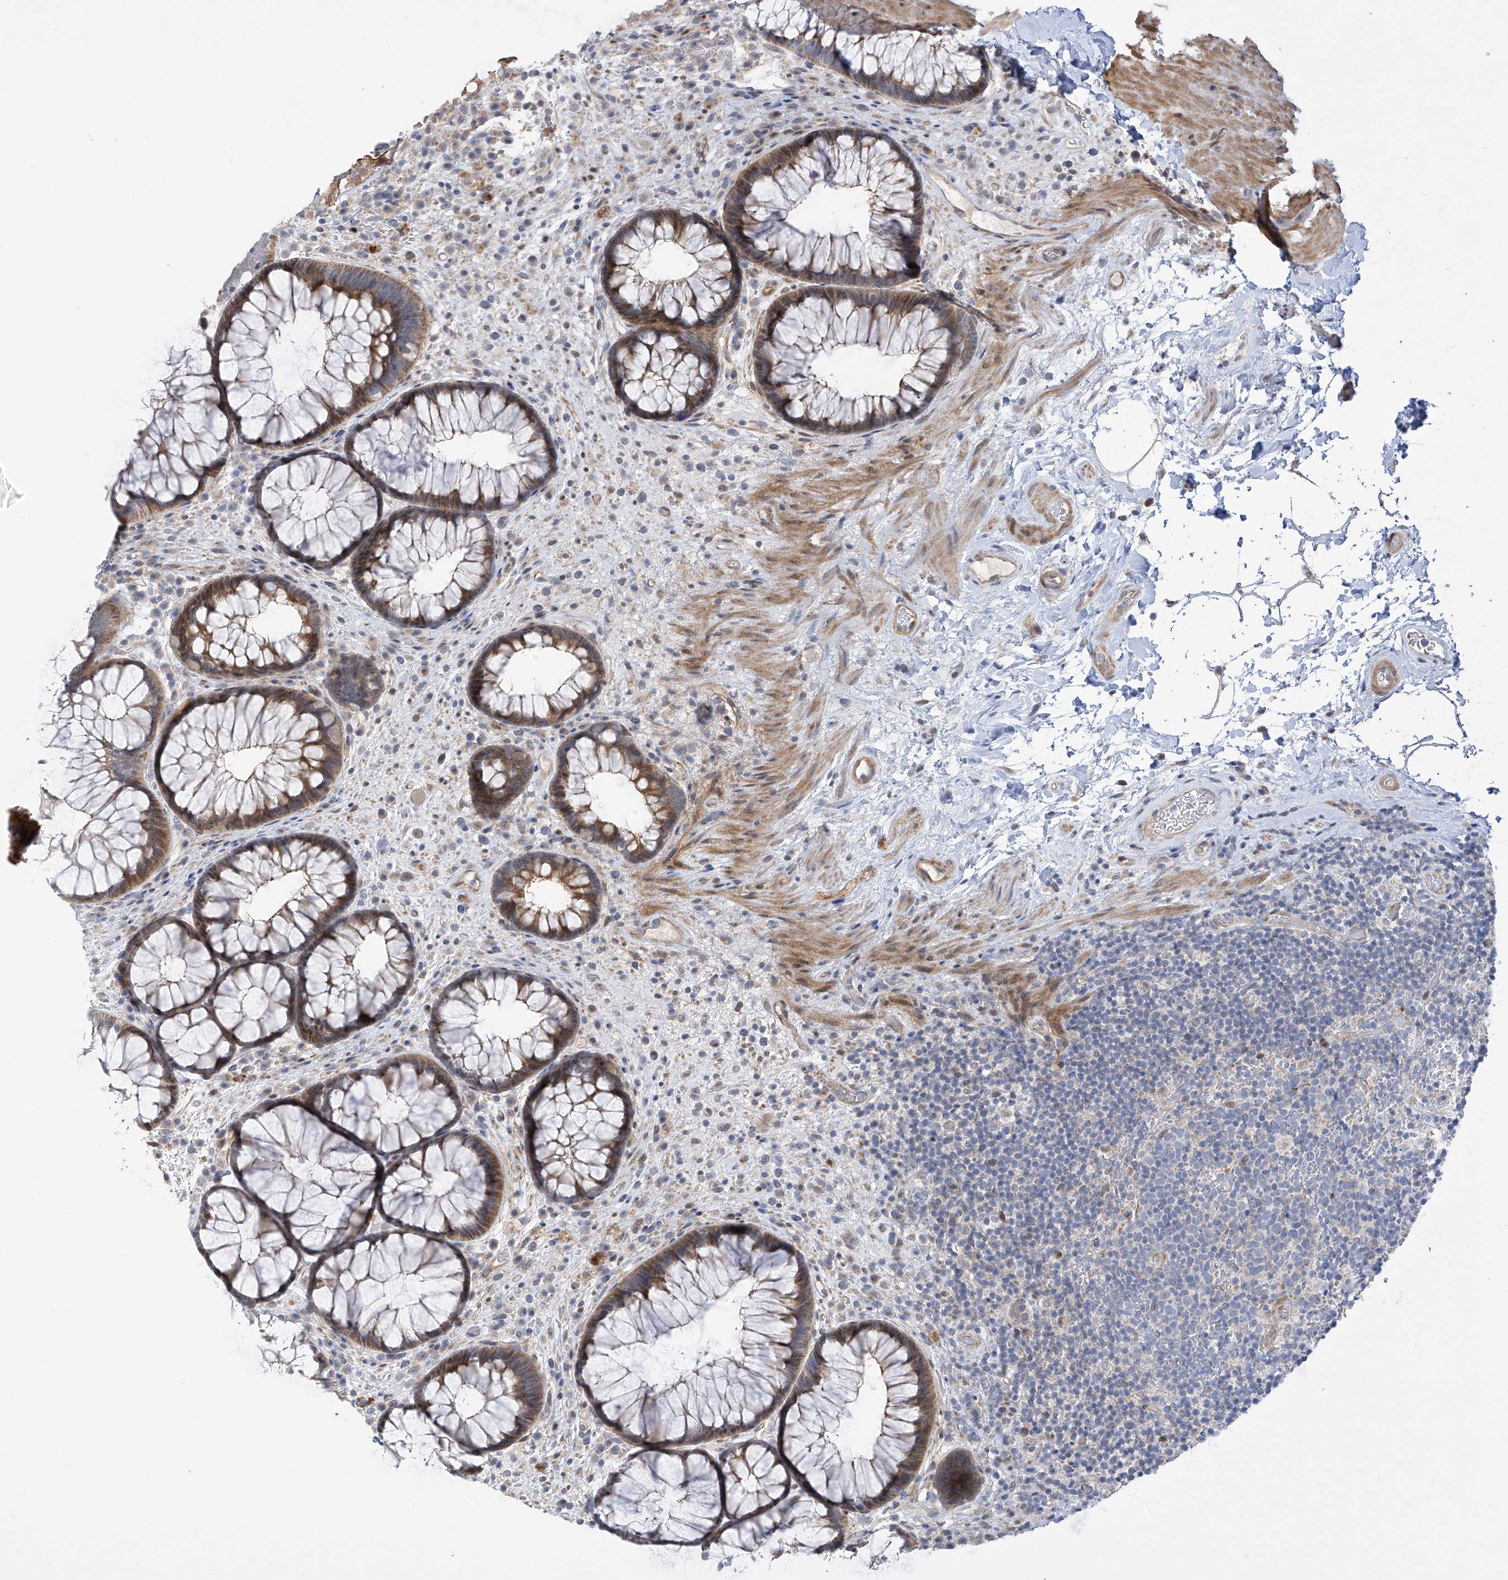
{"staining": {"intensity": "moderate", "quantity": ">75%", "location": "cytoplasmic/membranous"}, "tissue": "rectum", "cell_type": "Glandular cells", "image_type": "normal", "snomed": [{"axis": "morphology", "description": "Normal tissue, NOS"}, {"axis": "topography", "description": "Rectum"}], "caption": "Immunohistochemistry (IHC) histopathology image of normal rectum: rectum stained using IHC demonstrates medium levels of moderate protein expression localized specifically in the cytoplasmic/membranous of glandular cells, appearing as a cytoplasmic/membranous brown color.", "gene": "ZNF641", "patient": {"sex": "male", "age": 51}}